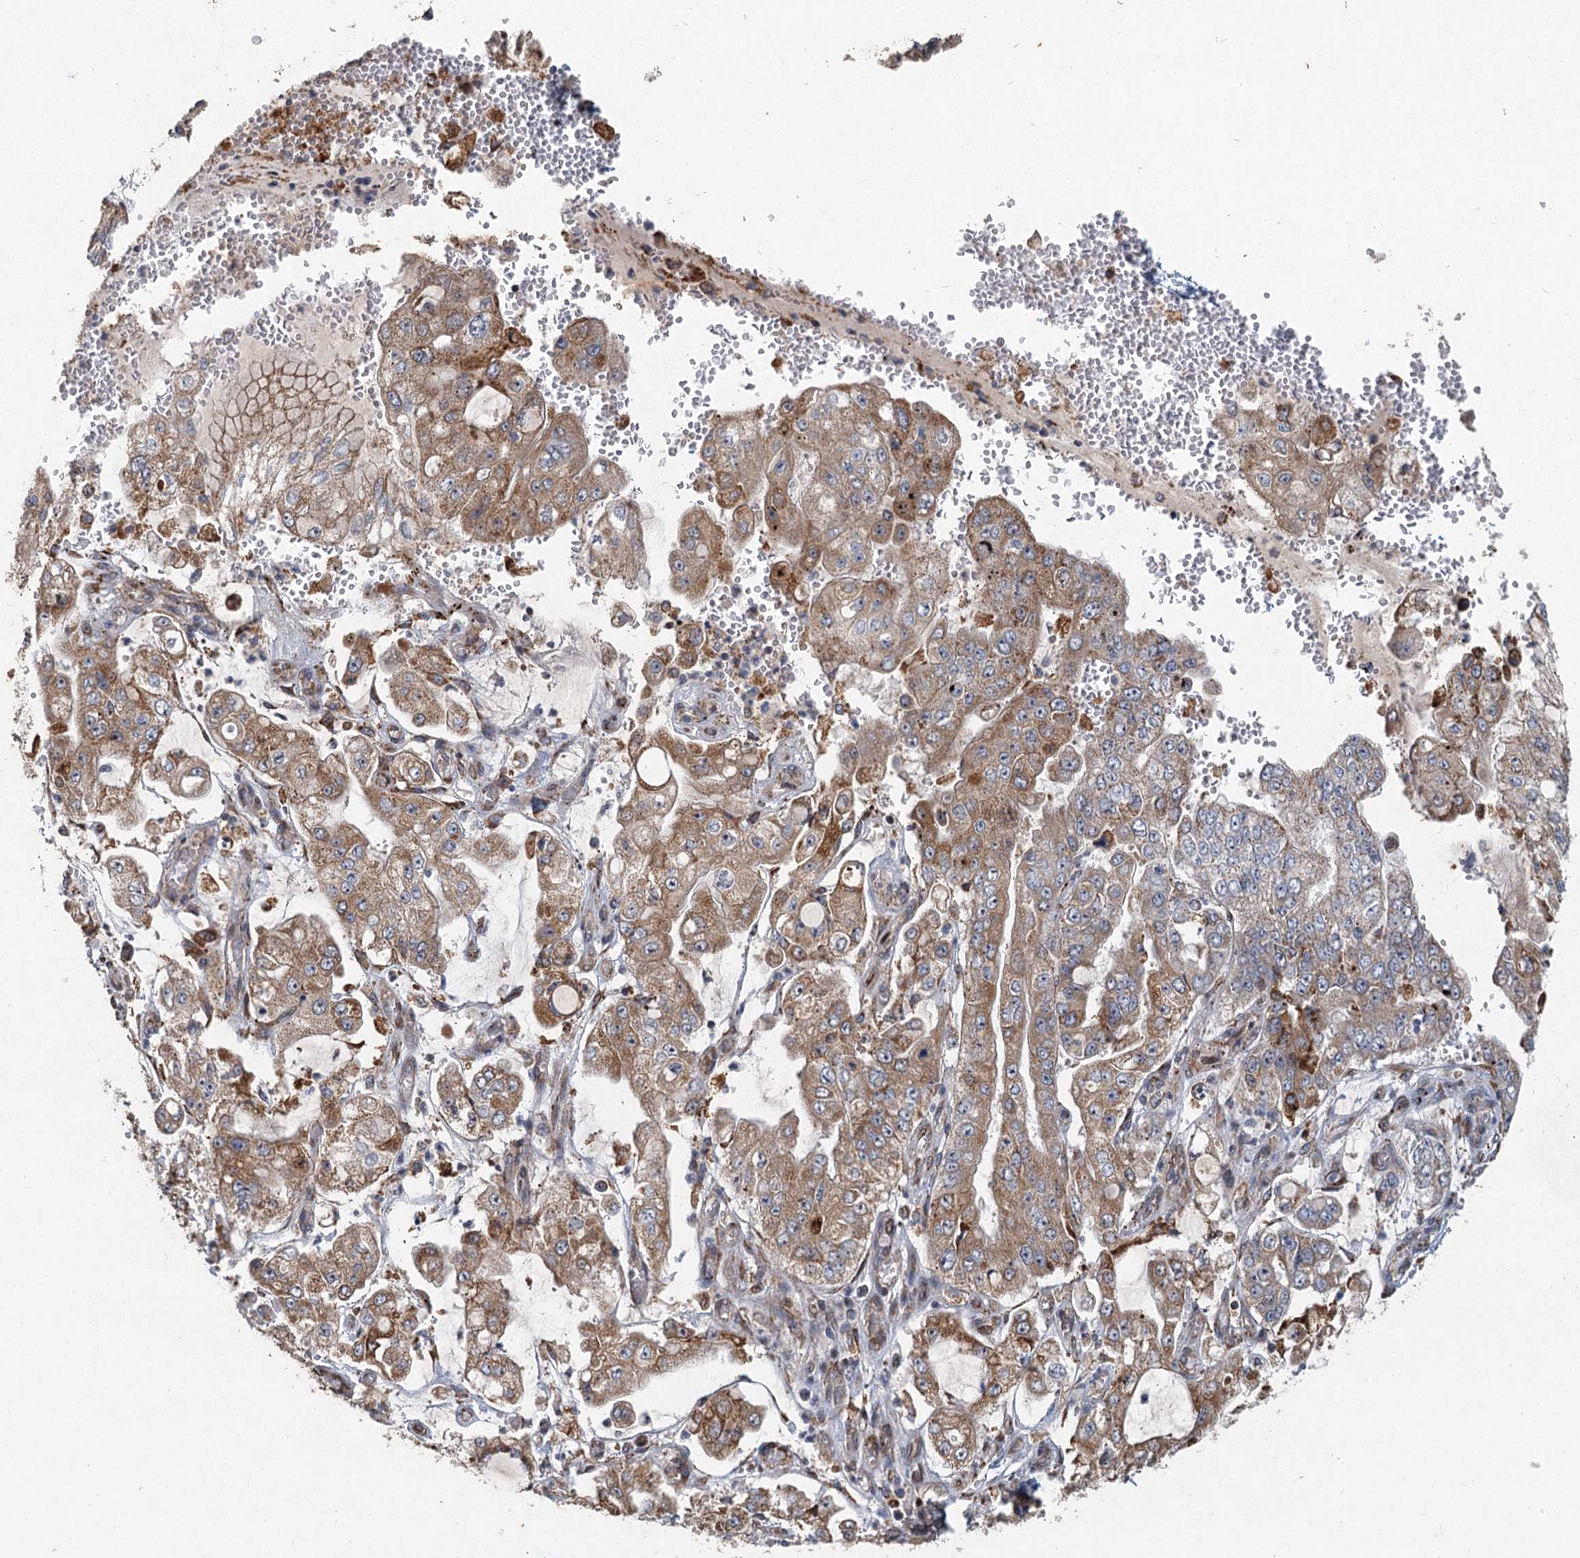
{"staining": {"intensity": "moderate", "quantity": ">75%", "location": "cytoplasmic/membranous"}, "tissue": "stomach cancer", "cell_type": "Tumor cells", "image_type": "cancer", "snomed": [{"axis": "morphology", "description": "Adenocarcinoma, NOS"}, {"axis": "topography", "description": "Stomach"}], "caption": "Tumor cells exhibit moderate cytoplasmic/membranous expression in about >75% of cells in stomach cancer.", "gene": "SRPX2", "patient": {"sex": "male", "age": 76}}